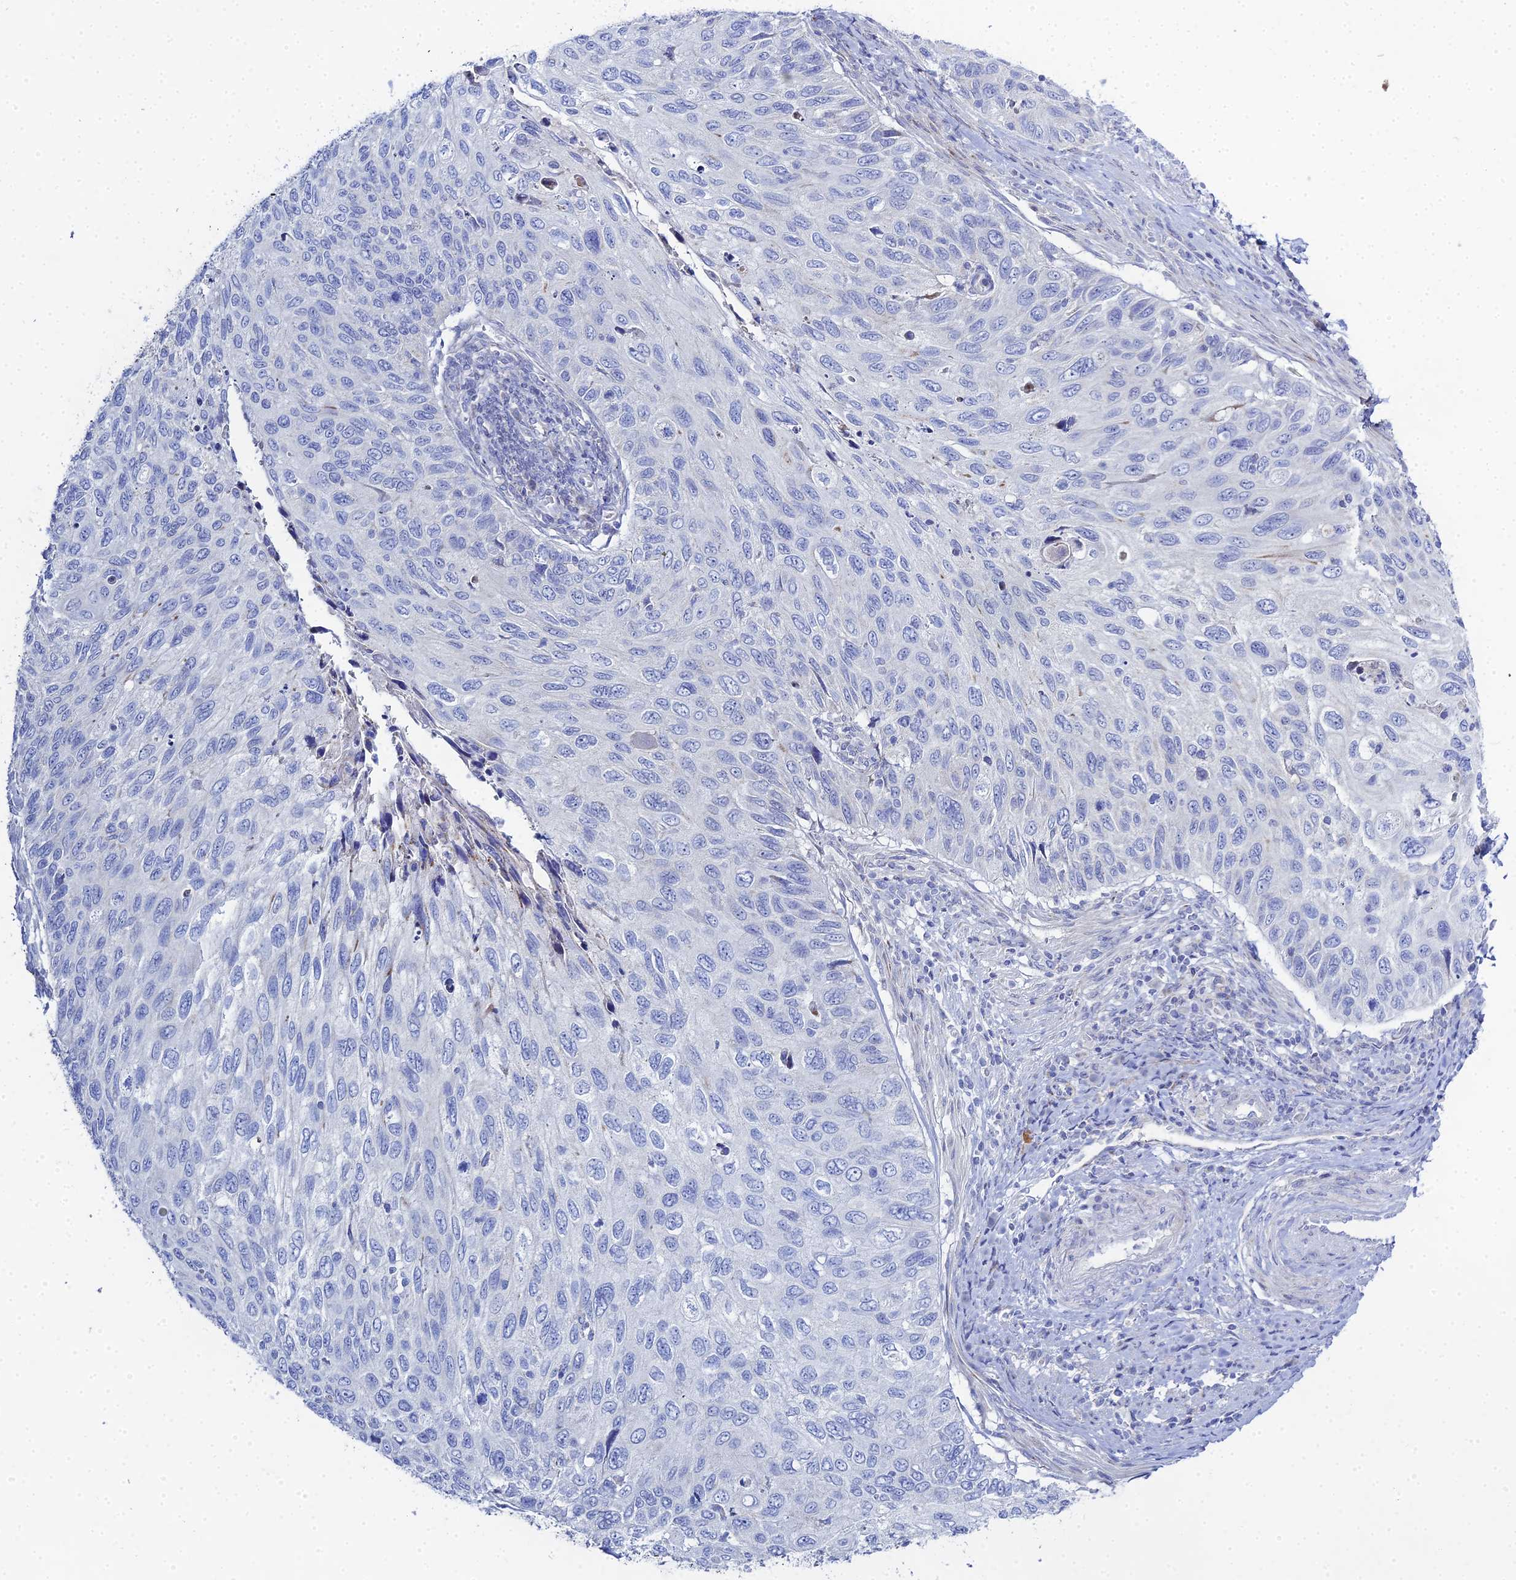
{"staining": {"intensity": "negative", "quantity": "none", "location": "none"}, "tissue": "cervical cancer", "cell_type": "Tumor cells", "image_type": "cancer", "snomed": [{"axis": "morphology", "description": "Squamous cell carcinoma, NOS"}, {"axis": "topography", "description": "Cervix"}], "caption": "Immunohistochemistry (IHC) histopathology image of cervical squamous cell carcinoma stained for a protein (brown), which reveals no staining in tumor cells.", "gene": "DHX34", "patient": {"sex": "female", "age": 70}}